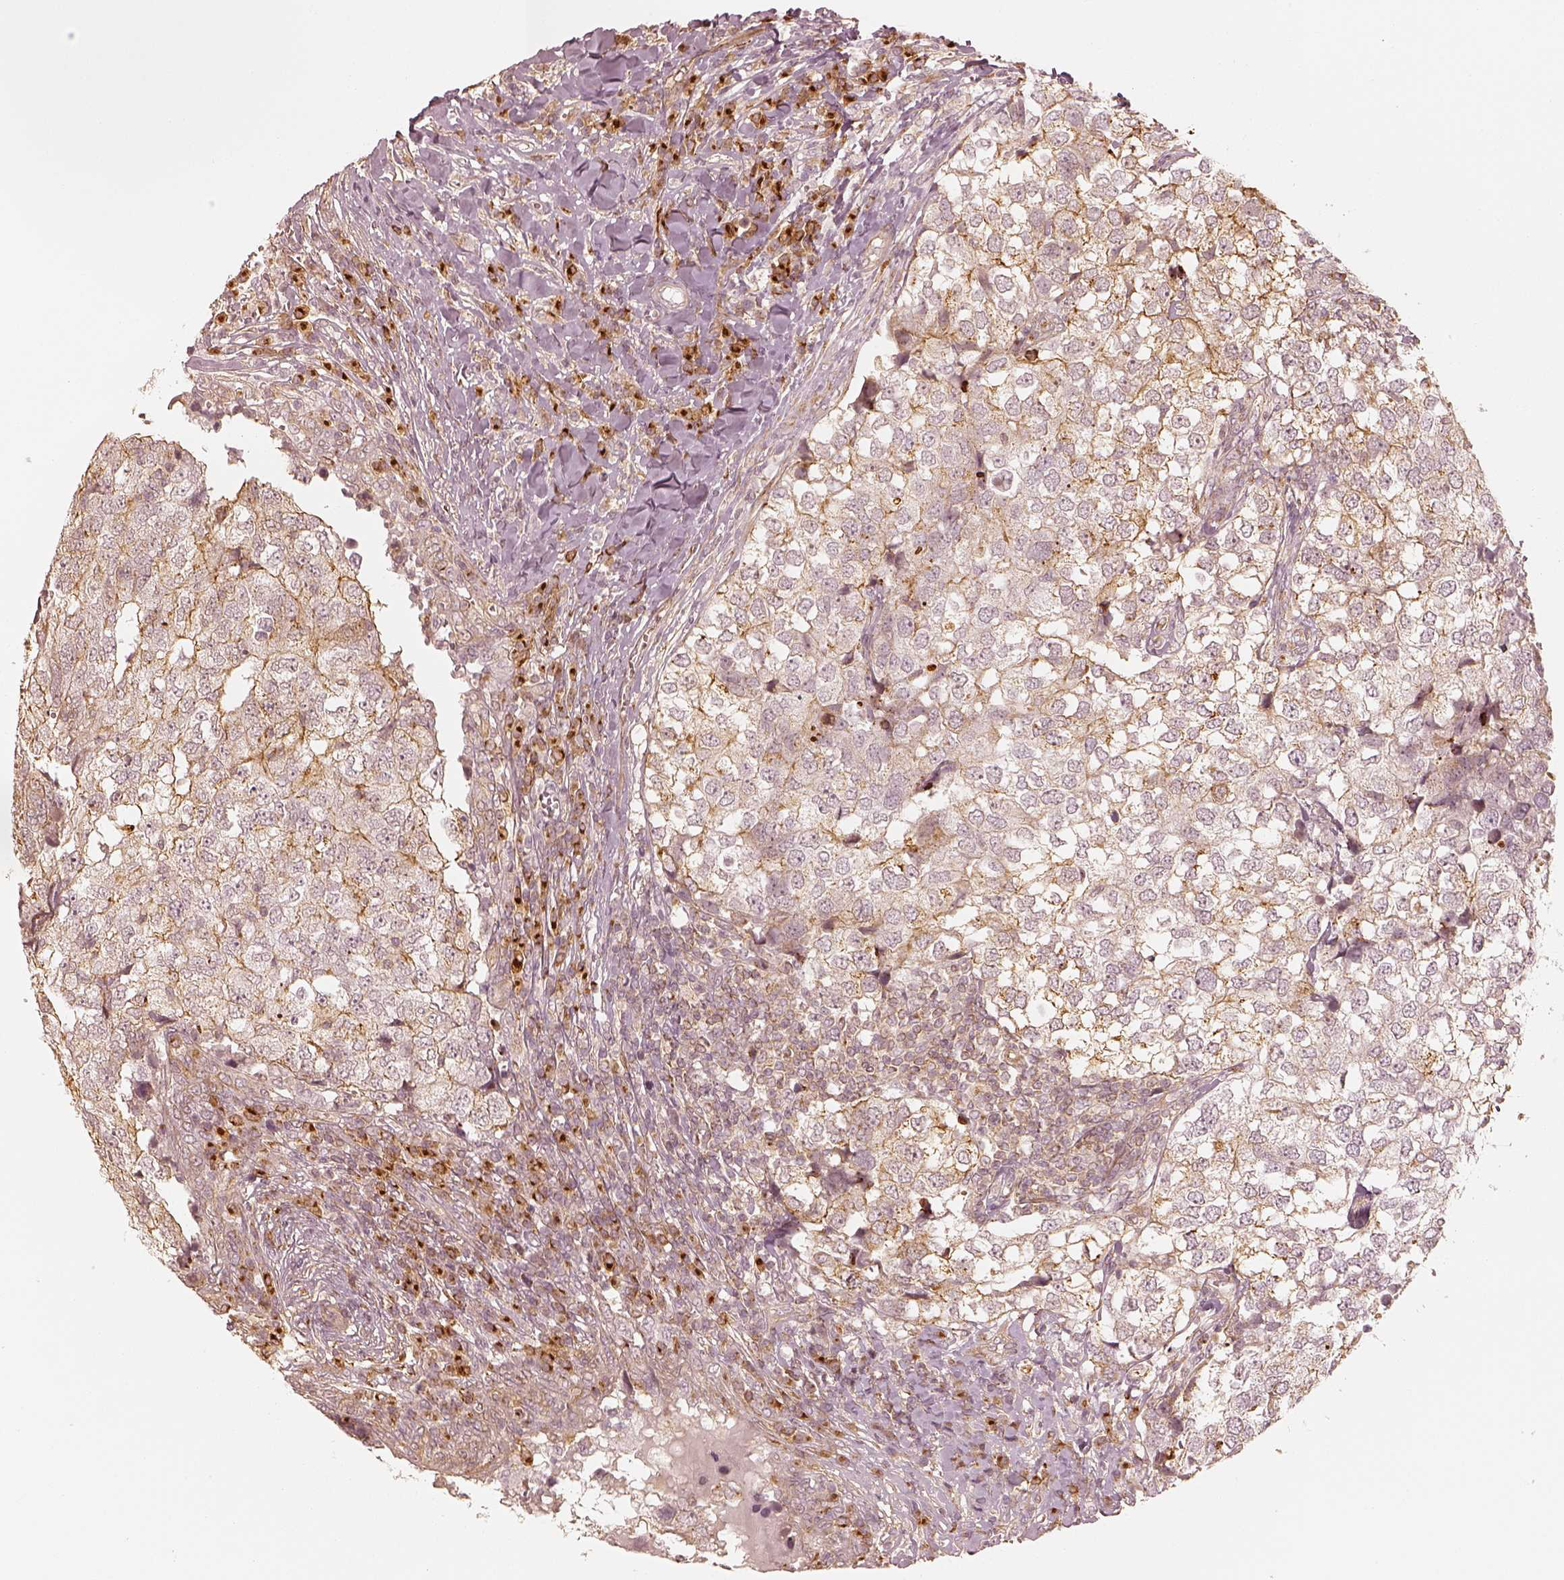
{"staining": {"intensity": "weak", "quantity": "<25%", "location": "cytoplasmic/membranous"}, "tissue": "breast cancer", "cell_type": "Tumor cells", "image_type": "cancer", "snomed": [{"axis": "morphology", "description": "Duct carcinoma"}, {"axis": "topography", "description": "Breast"}], "caption": "DAB (3,3'-diaminobenzidine) immunohistochemical staining of human breast cancer reveals no significant positivity in tumor cells.", "gene": "GORASP2", "patient": {"sex": "female", "age": 30}}